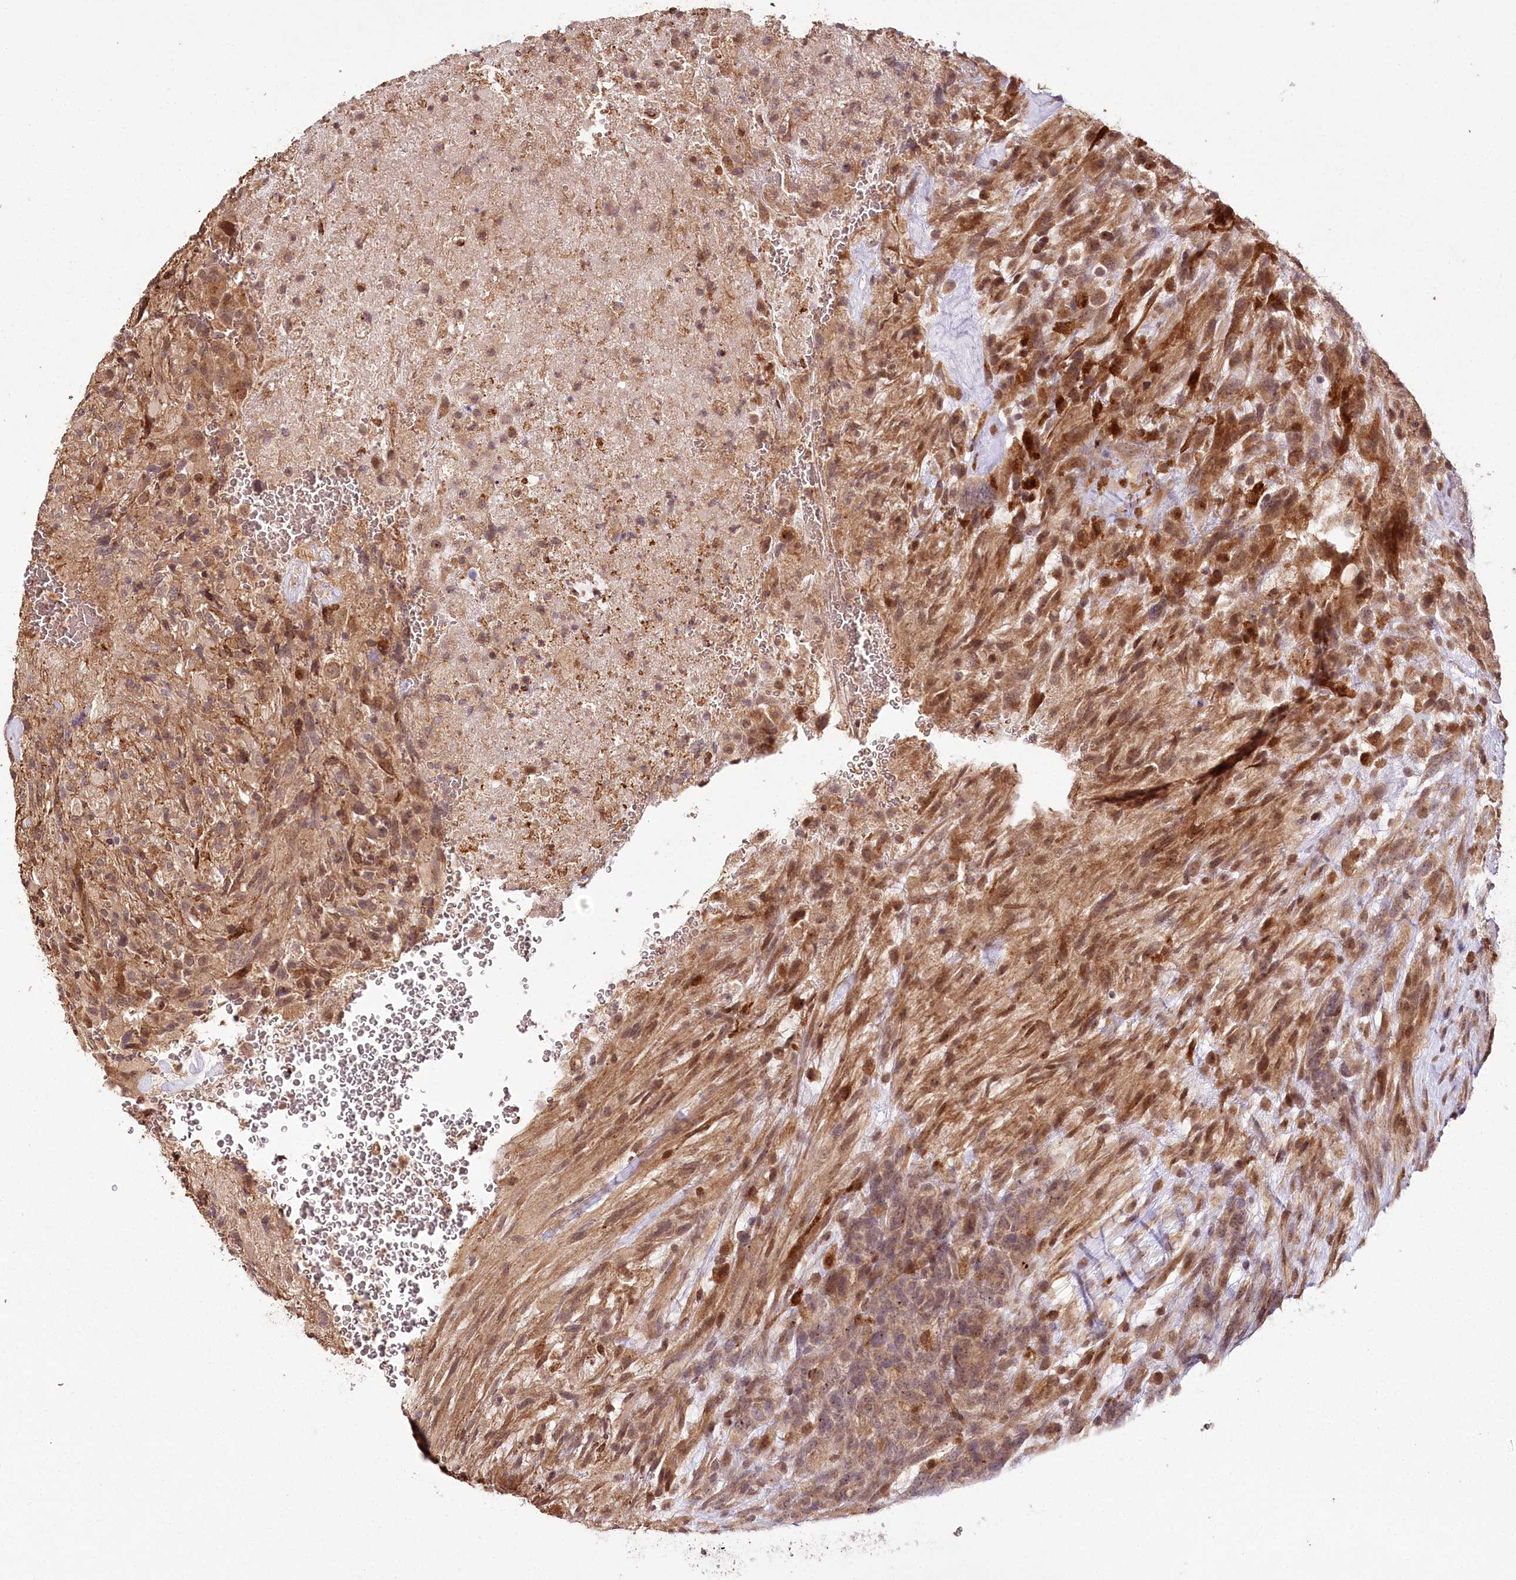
{"staining": {"intensity": "moderate", "quantity": ">75%", "location": "cytoplasmic/membranous,nuclear"}, "tissue": "glioma", "cell_type": "Tumor cells", "image_type": "cancer", "snomed": [{"axis": "morphology", "description": "Glioma, malignant, High grade"}, {"axis": "topography", "description": "Brain"}], "caption": "Immunohistochemistry (IHC) (DAB) staining of human glioma displays moderate cytoplasmic/membranous and nuclear protein staining in approximately >75% of tumor cells.", "gene": "ALKBH8", "patient": {"sex": "male", "age": 61}}